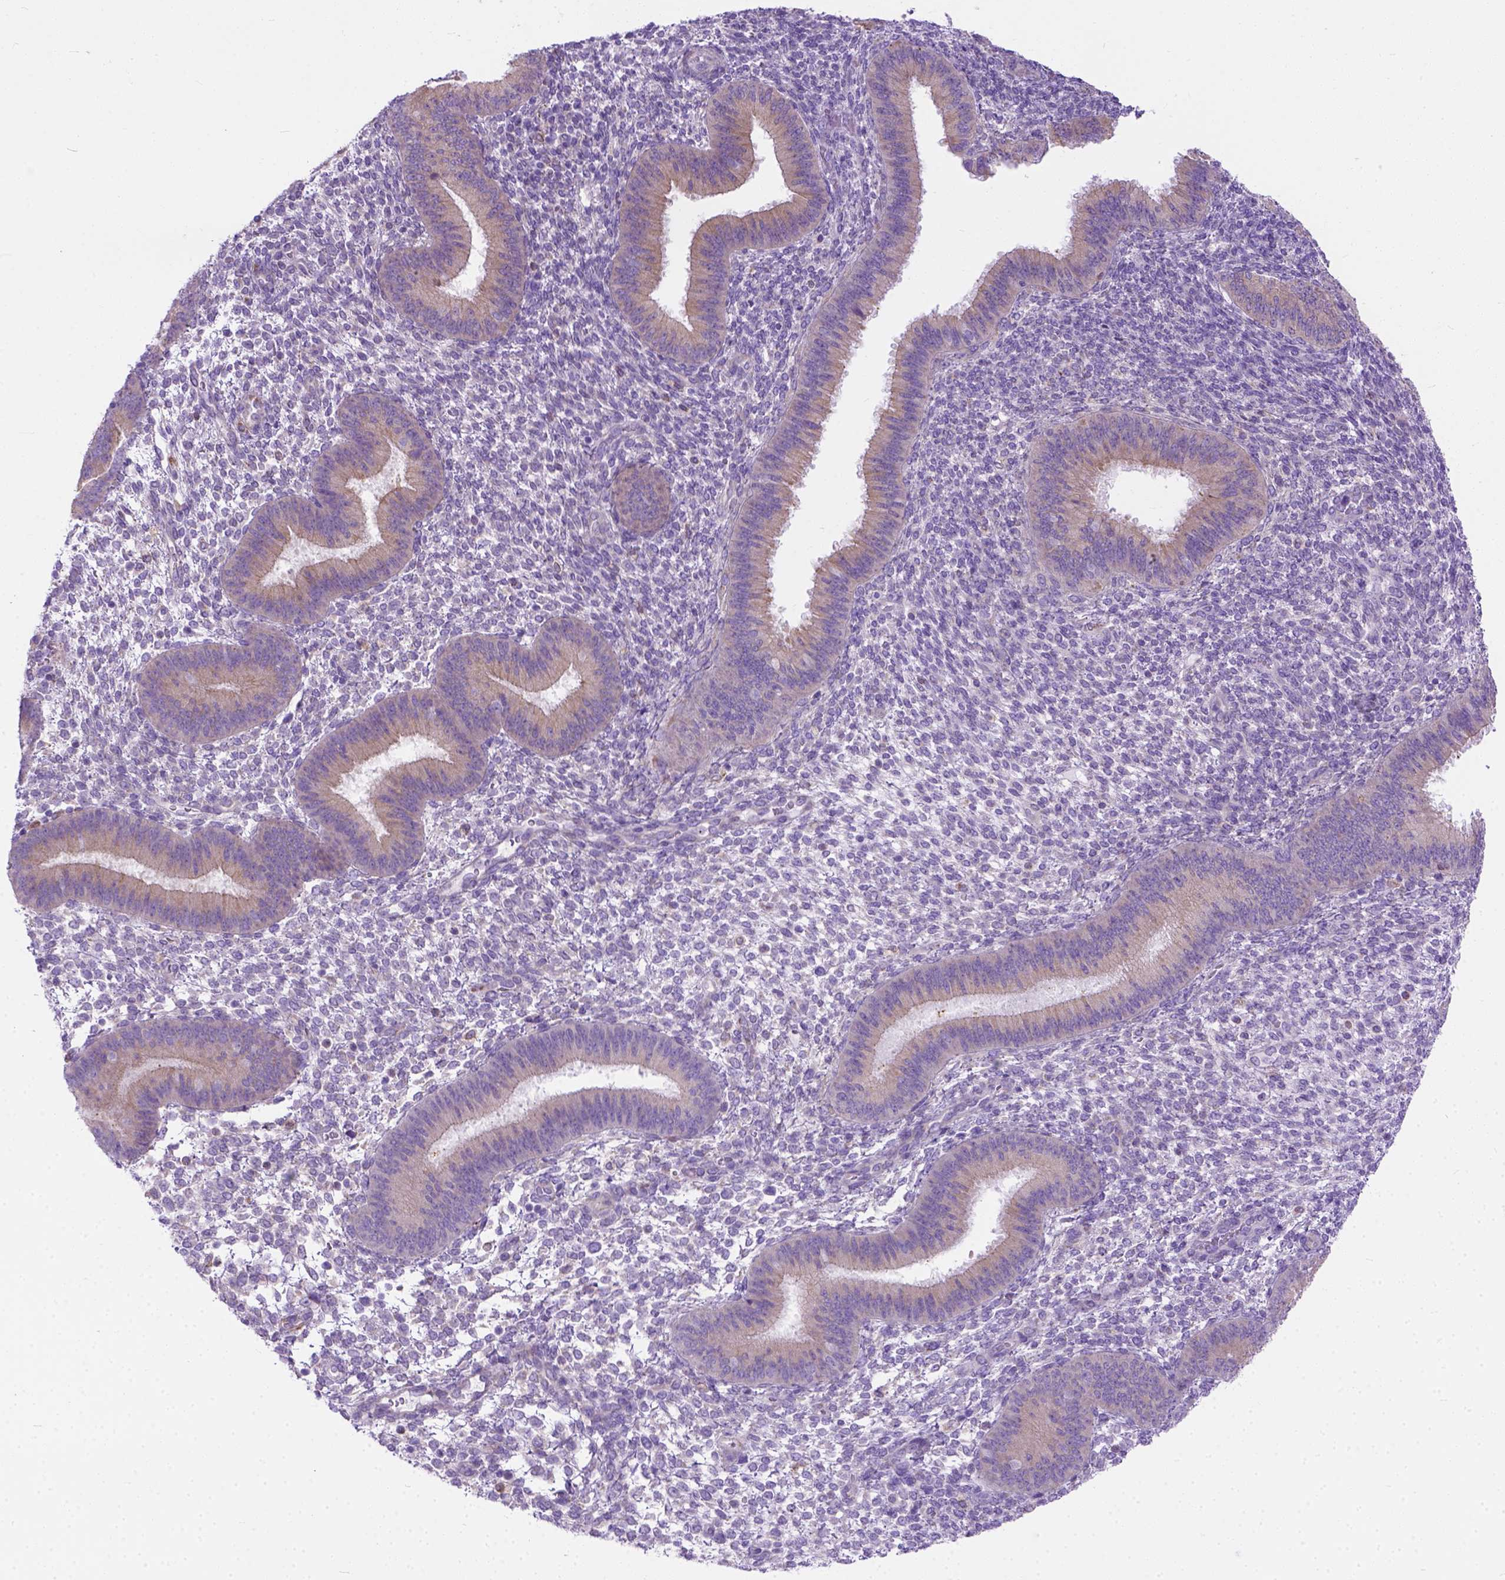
{"staining": {"intensity": "negative", "quantity": "none", "location": "none"}, "tissue": "endometrium", "cell_type": "Cells in endometrial stroma", "image_type": "normal", "snomed": [{"axis": "morphology", "description": "Normal tissue, NOS"}, {"axis": "topography", "description": "Endometrium"}], "caption": "Immunohistochemistry of benign endometrium exhibits no staining in cells in endometrial stroma.", "gene": "PLK4", "patient": {"sex": "female", "age": 39}}